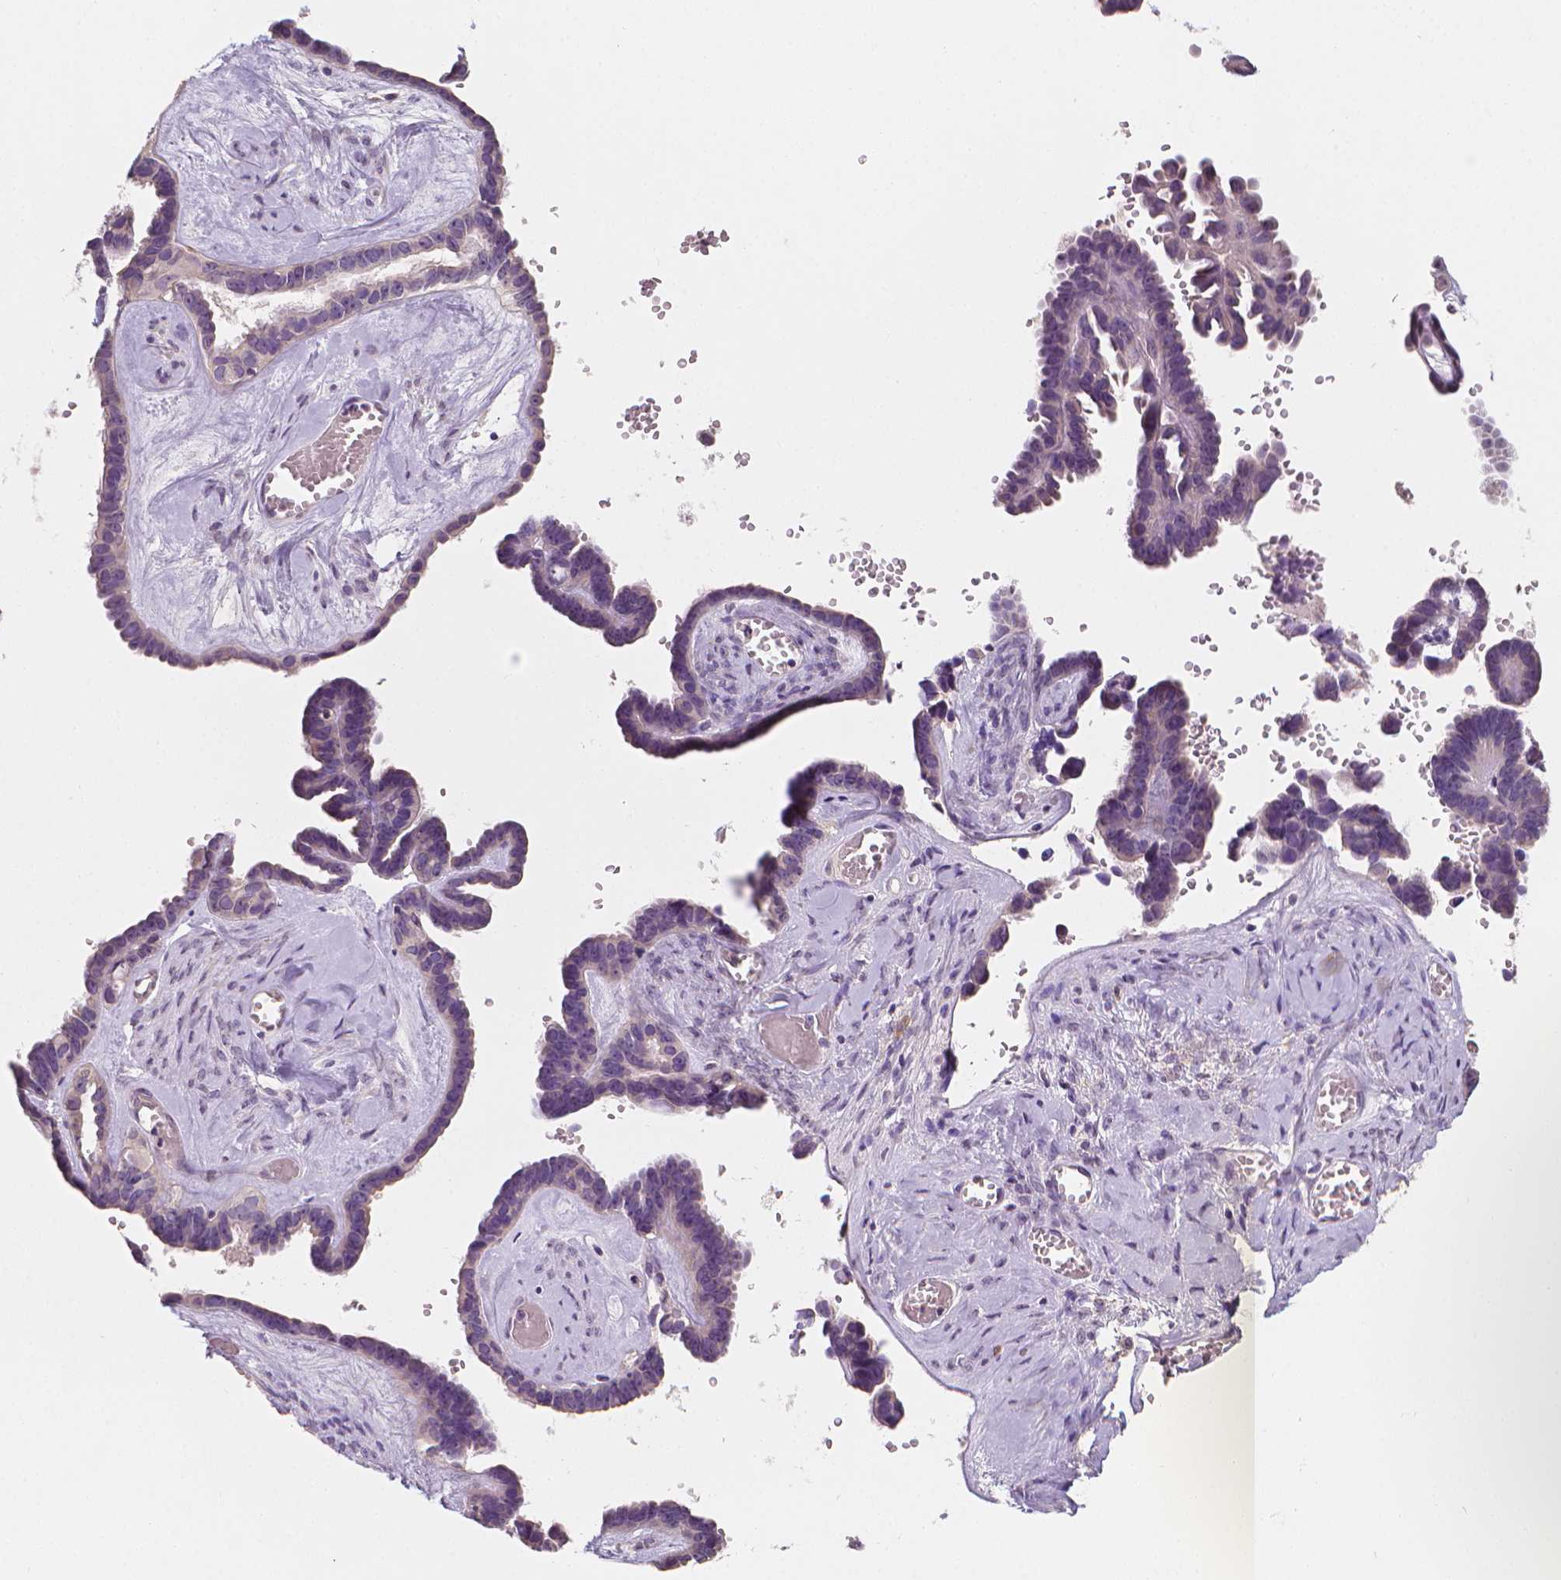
{"staining": {"intensity": "negative", "quantity": "none", "location": "none"}, "tissue": "ovarian cancer", "cell_type": "Tumor cells", "image_type": "cancer", "snomed": [{"axis": "morphology", "description": "Cystadenocarcinoma, serous, NOS"}, {"axis": "topography", "description": "Ovary"}], "caption": "An immunohistochemistry histopathology image of ovarian cancer is shown. There is no staining in tumor cells of ovarian cancer.", "gene": "FASN", "patient": {"sex": "female", "age": 69}}